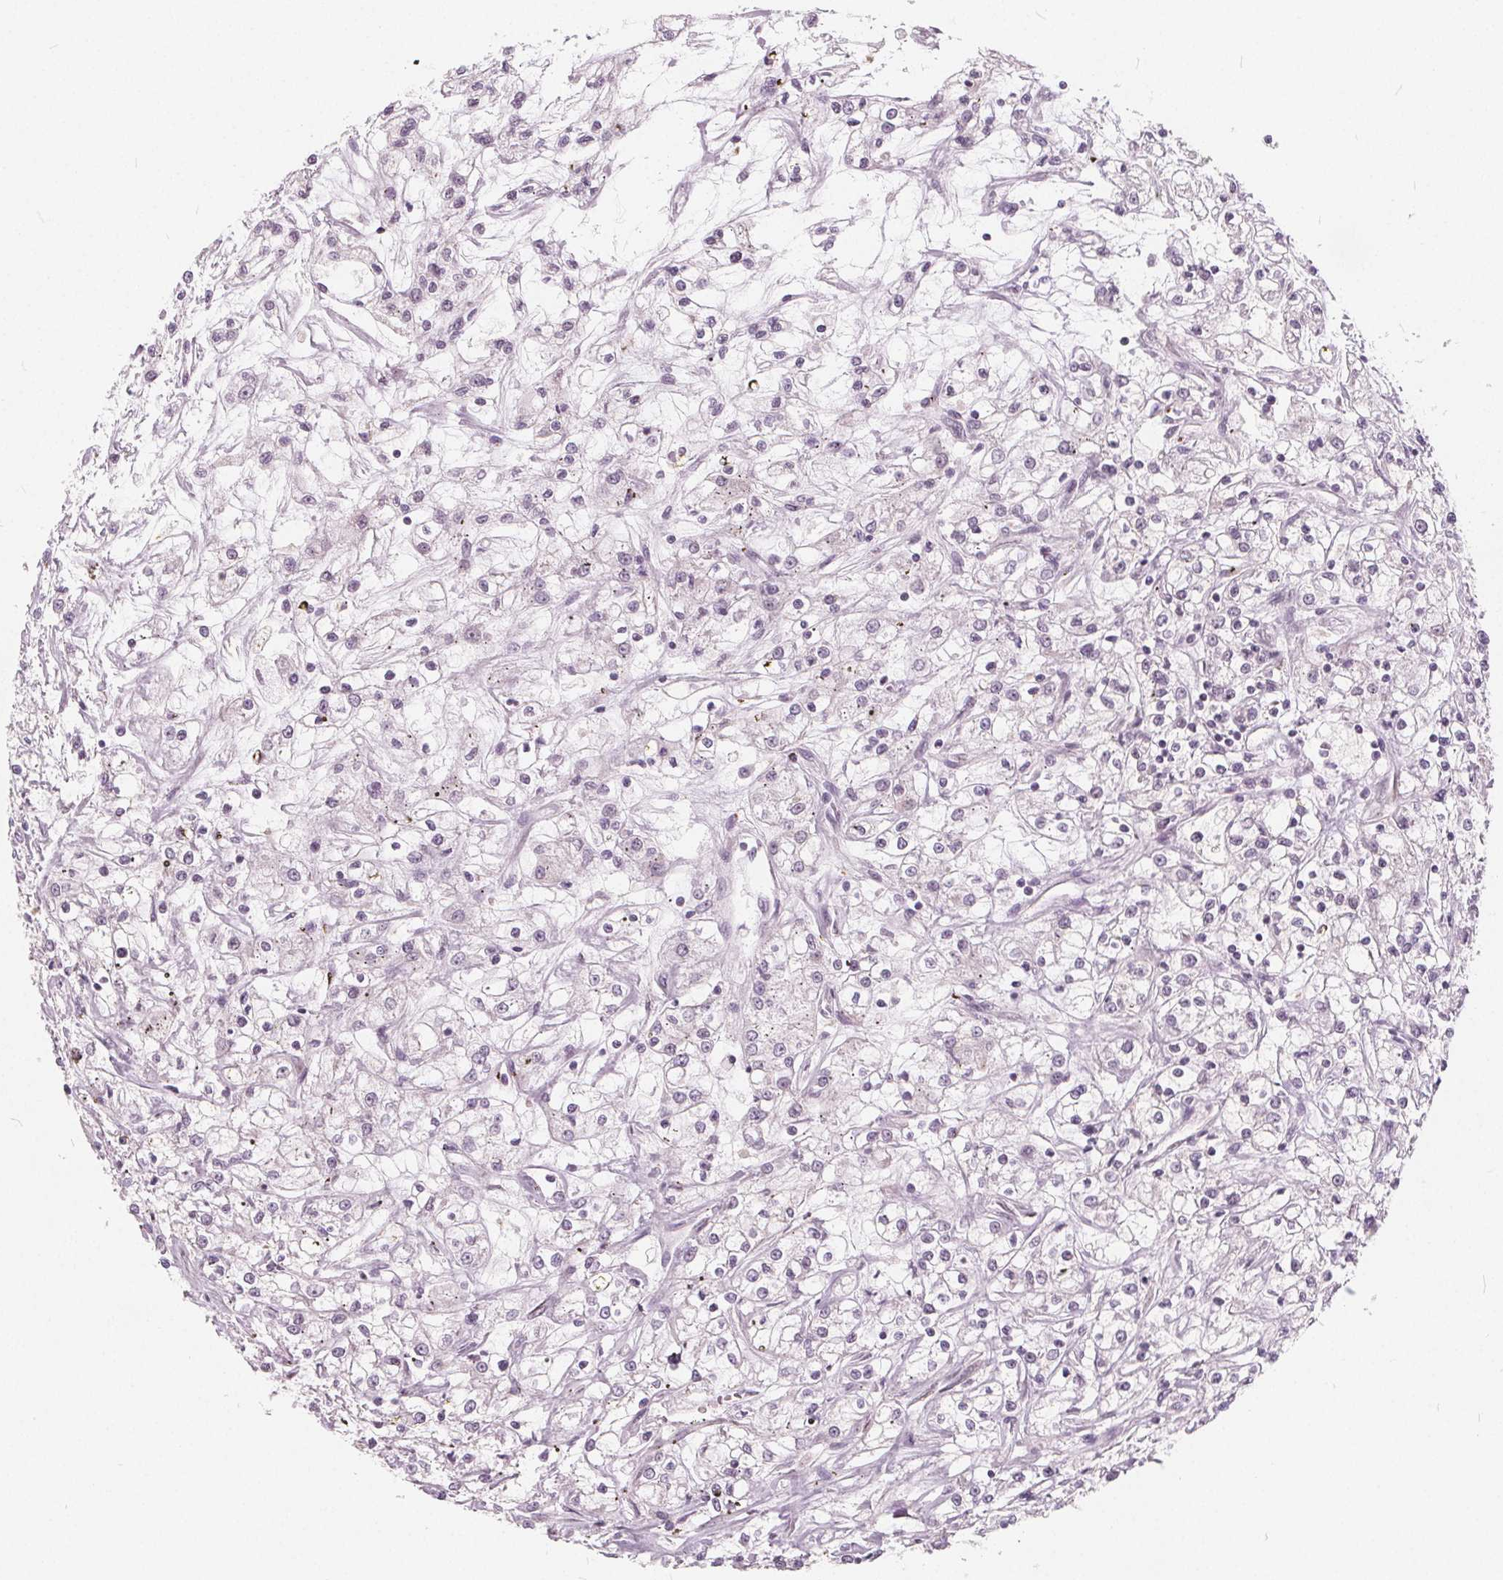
{"staining": {"intensity": "negative", "quantity": "none", "location": "none"}, "tissue": "renal cancer", "cell_type": "Tumor cells", "image_type": "cancer", "snomed": [{"axis": "morphology", "description": "Adenocarcinoma, NOS"}, {"axis": "topography", "description": "Kidney"}], "caption": "Renal cancer (adenocarcinoma) was stained to show a protein in brown. There is no significant positivity in tumor cells. (Stains: DAB (3,3'-diaminobenzidine) immunohistochemistry with hematoxylin counter stain, Microscopy: brightfield microscopy at high magnification).", "gene": "NUP210L", "patient": {"sex": "female", "age": 59}}